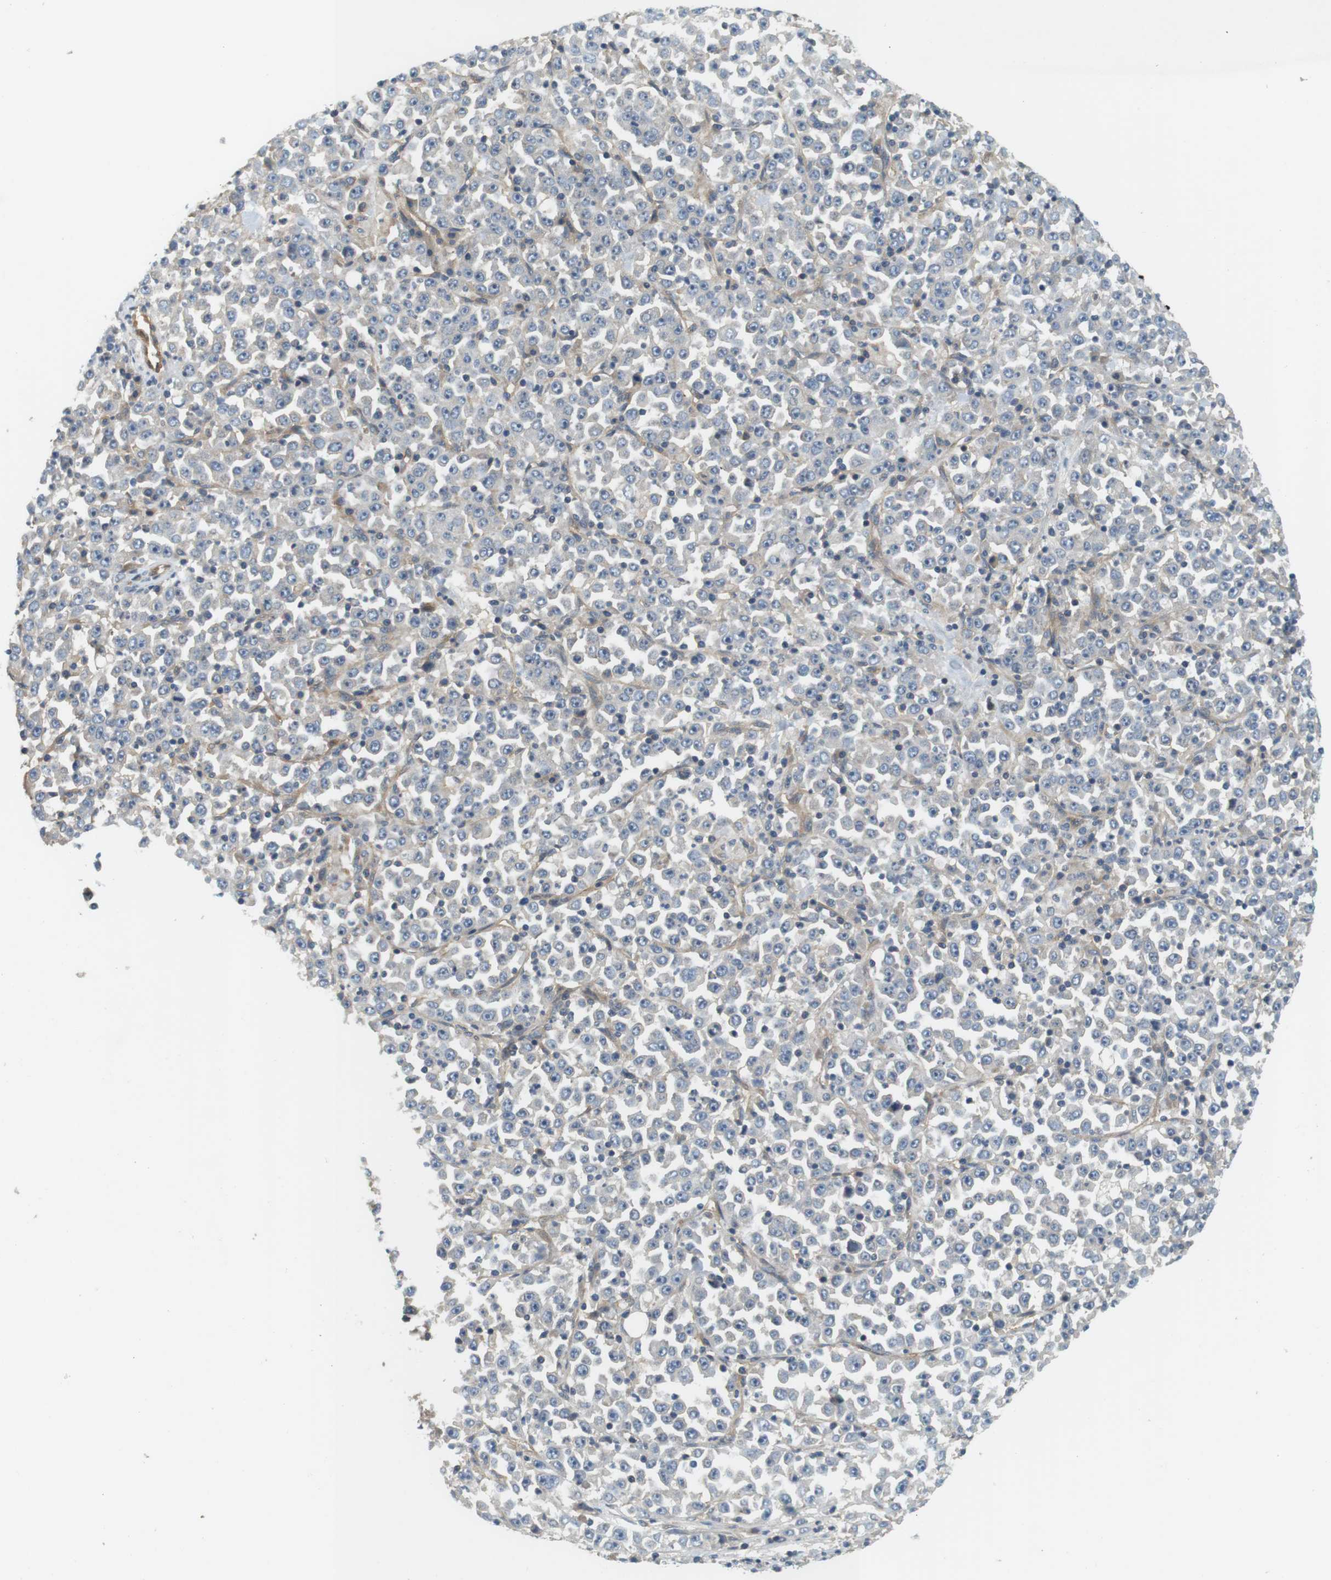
{"staining": {"intensity": "negative", "quantity": "none", "location": "none"}, "tissue": "stomach cancer", "cell_type": "Tumor cells", "image_type": "cancer", "snomed": [{"axis": "morphology", "description": "Normal tissue, NOS"}, {"axis": "morphology", "description": "Adenocarcinoma, NOS"}, {"axis": "topography", "description": "Stomach, upper"}, {"axis": "topography", "description": "Stomach"}], "caption": "Tumor cells show no significant positivity in stomach adenocarcinoma.", "gene": "SH3GLB1", "patient": {"sex": "male", "age": 59}}